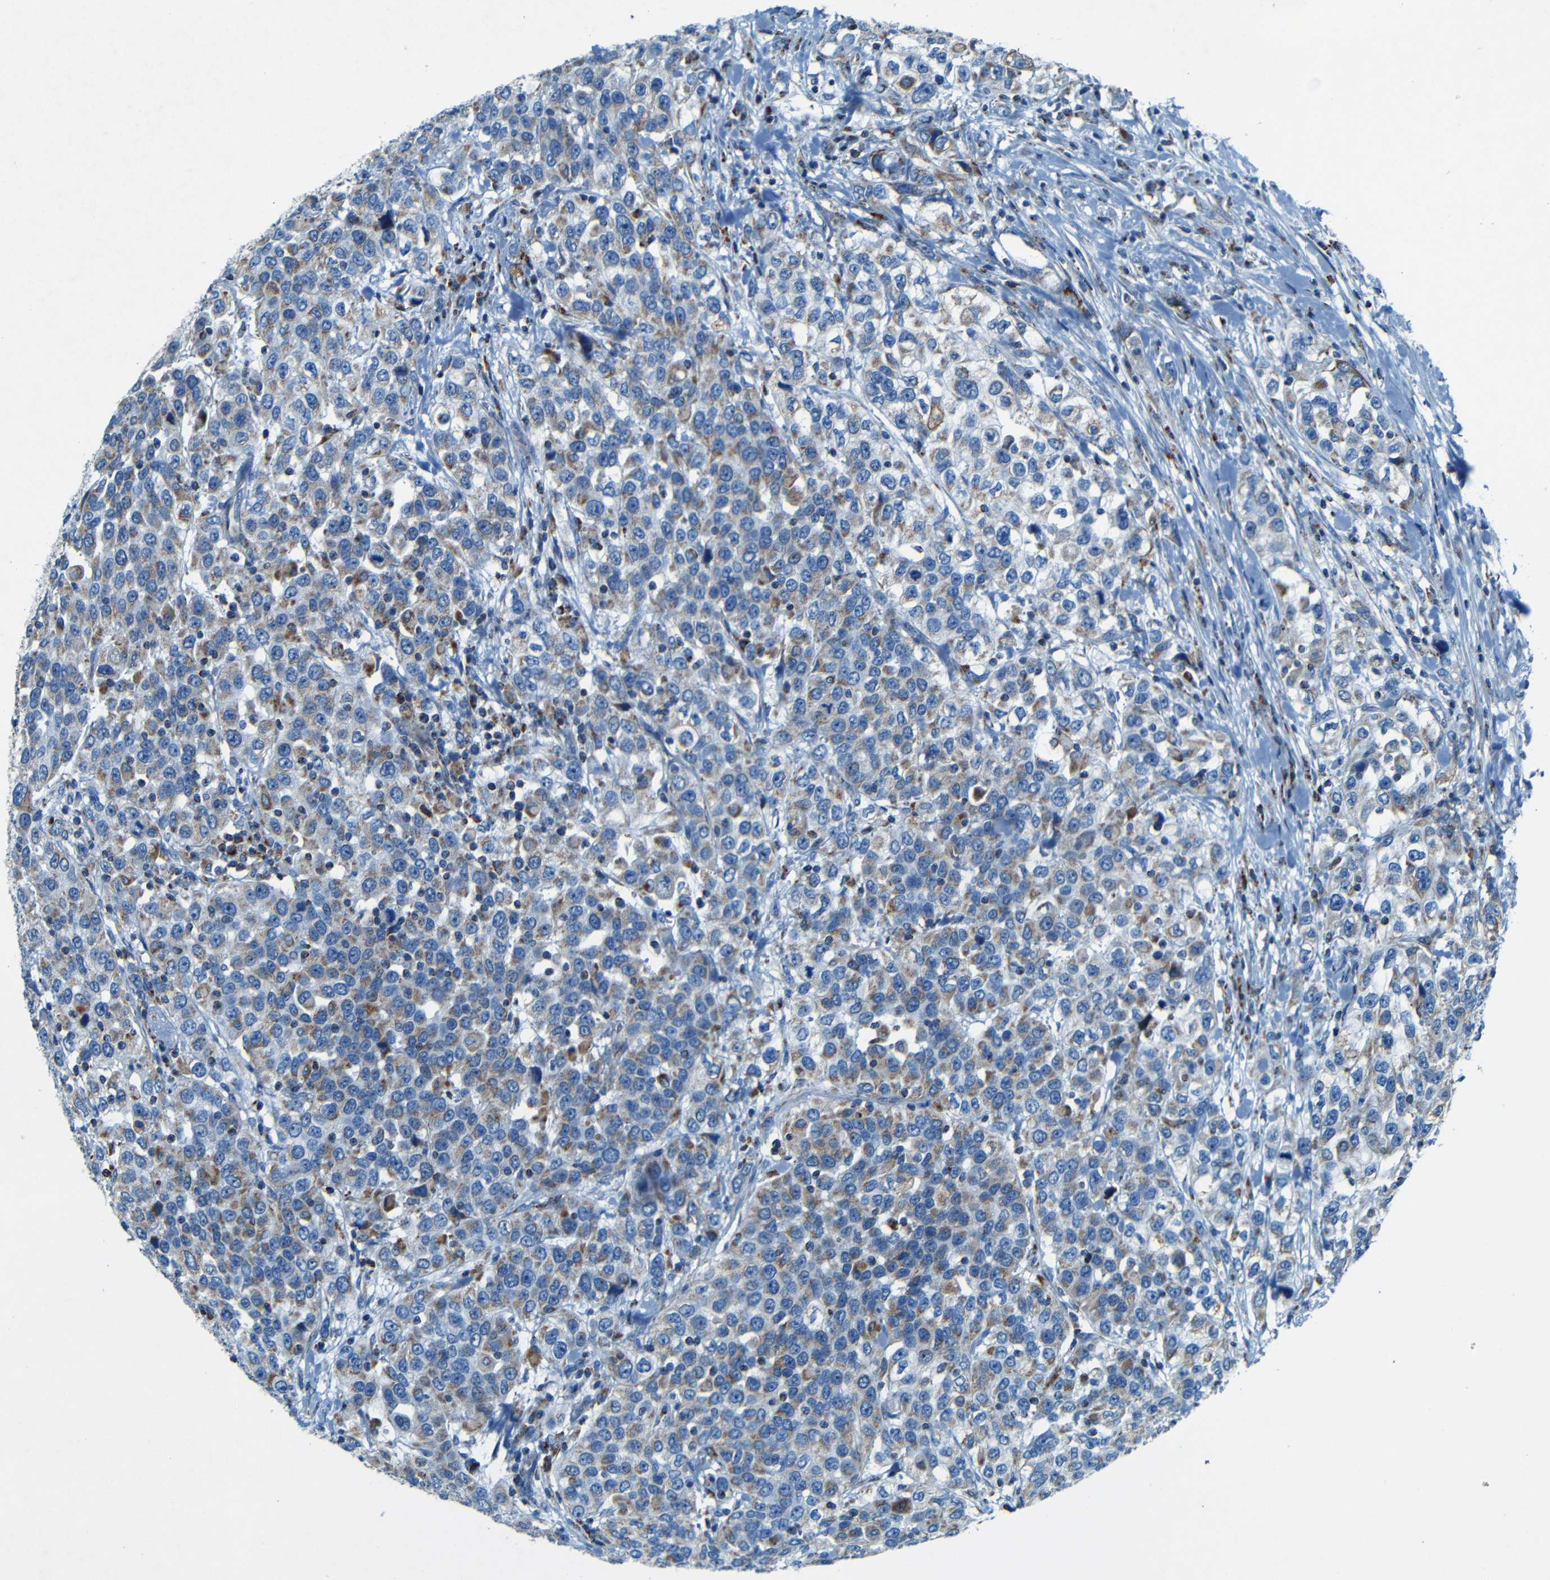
{"staining": {"intensity": "moderate", "quantity": "25%-75%", "location": "cytoplasmic/membranous"}, "tissue": "urothelial cancer", "cell_type": "Tumor cells", "image_type": "cancer", "snomed": [{"axis": "morphology", "description": "Urothelial carcinoma, High grade"}, {"axis": "topography", "description": "Urinary bladder"}], "caption": "IHC (DAB (3,3'-diaminobenzidine)) staining of human urothelial cancer shows moderate cytoplasmic/membranous protein staining in about 25%-75% of tumor cells. The protein of interest is shown in brown color, while the nuclei are stained blue.", "gene": "WSCD2", "patient": {"sex": "female", "age": 80}}